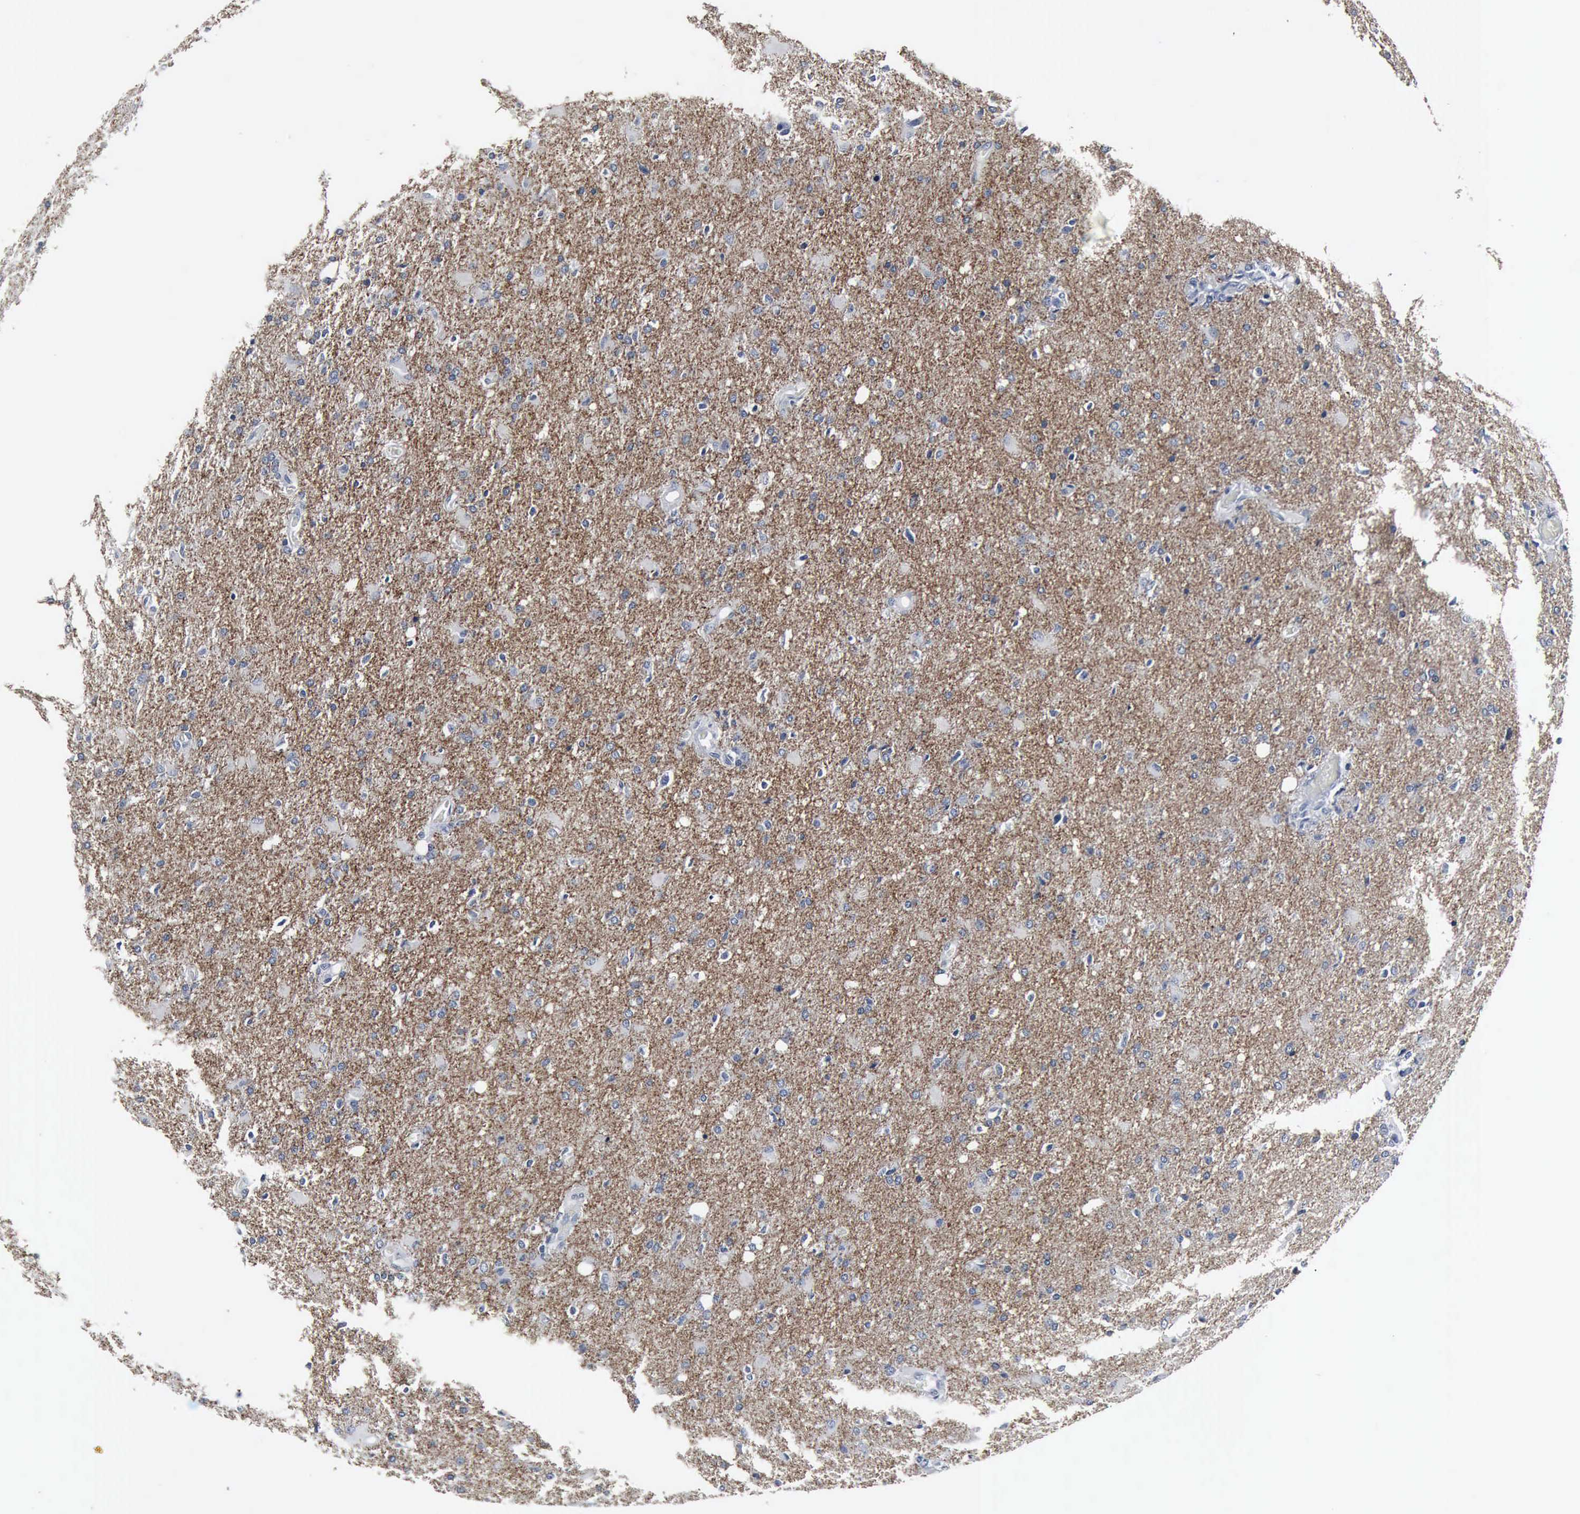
{"staining": {"intensity": "negative", "quantity": "none", "location": "none"}, "tissue": "glioma", "cell_type": "Tumor cells", "image_type": "cancer", "snomed": [{"axis": "morphology", "description": "Glioma, malignant, High grade"}, {"axis": "topography", "description": "Brain"}], "caption": "Immunohistochemistry (IHC) of human malignant high-grade glioma reveals no expression in tumor cells.", "gene": "SNAP25", "patient": {"sex": "male", "age": 68}}